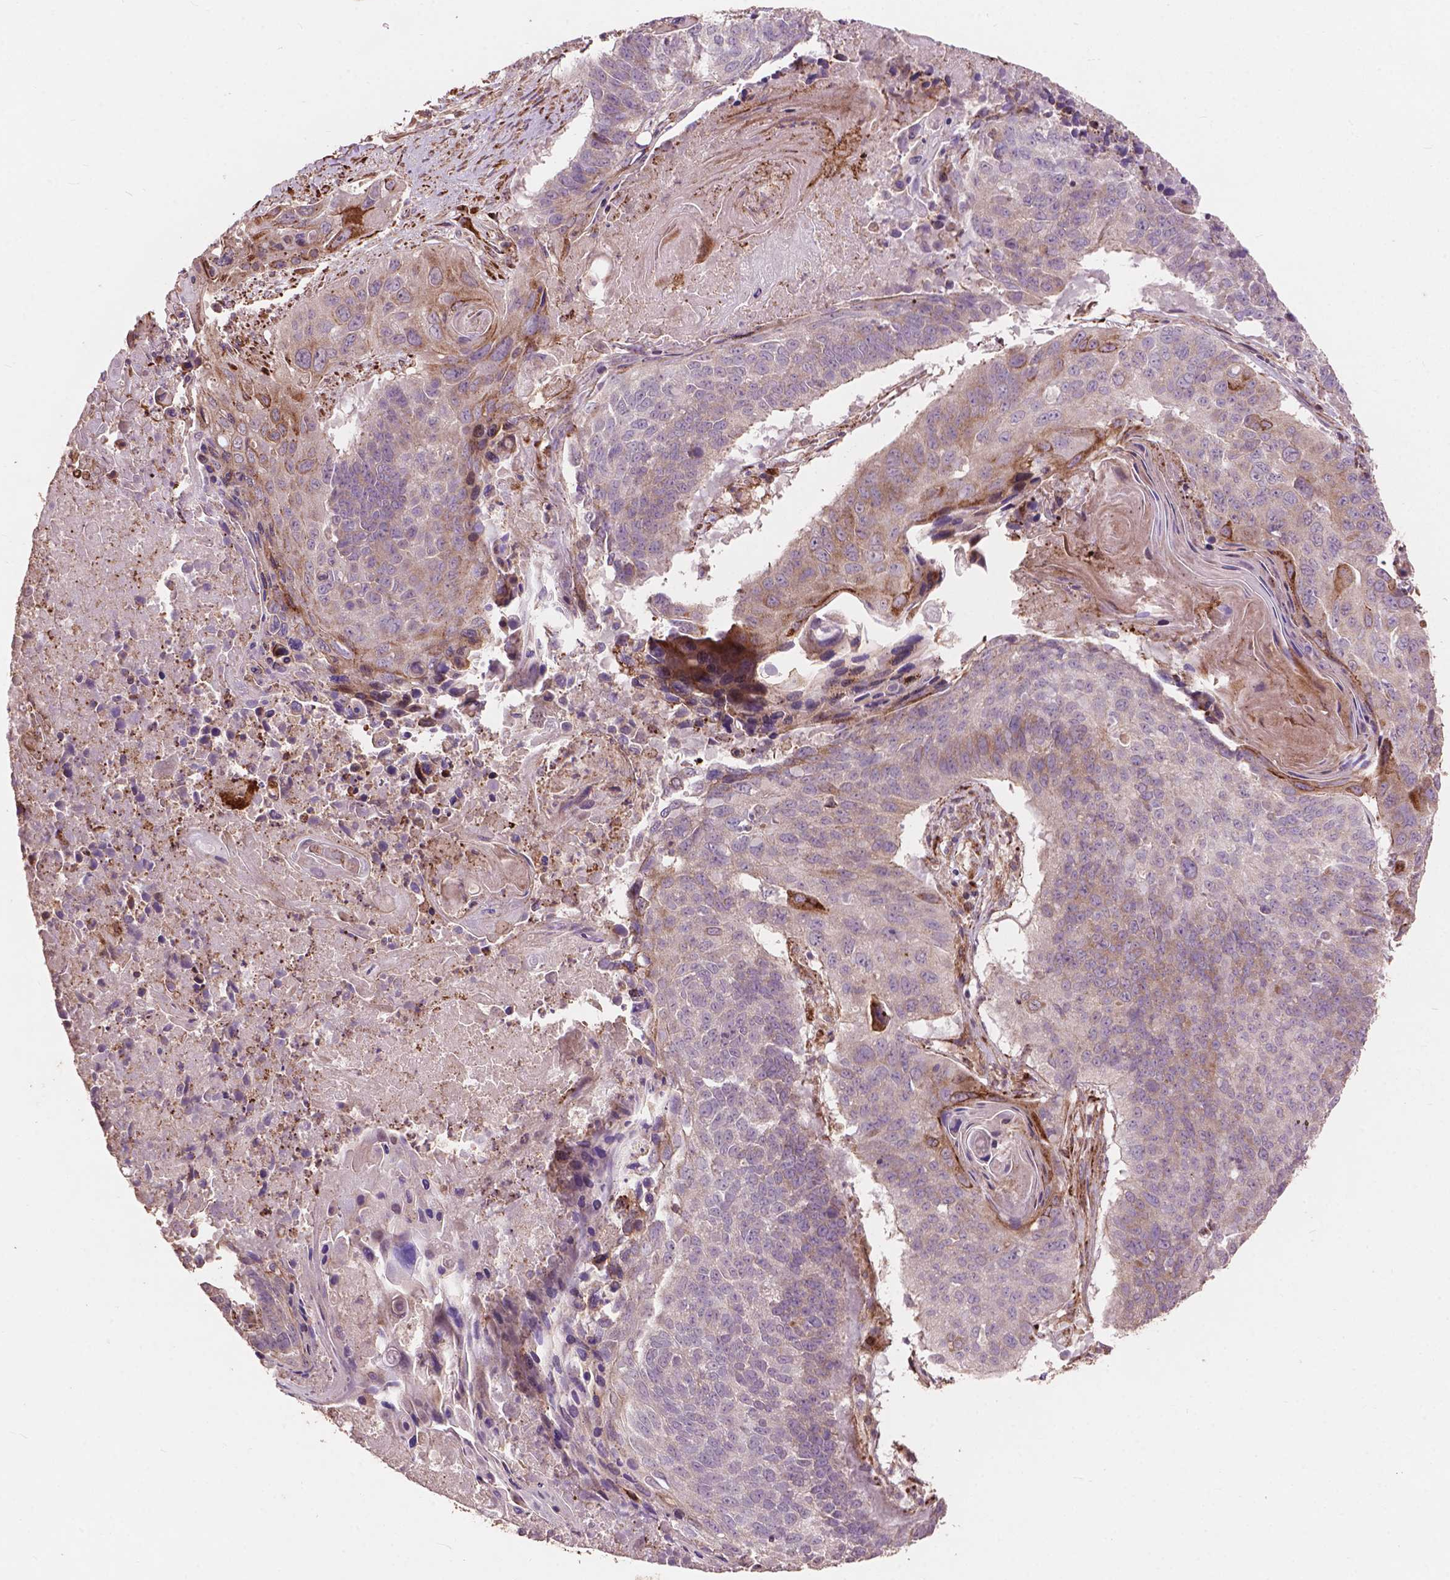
{"staining": {"intensity": "negative", "quantity": "none", "location": "none"}, "tissue": "lung cancer", "cell_type": "Tumor cells", "image_type": "cancer", "snomed": [{"axis": "morphology", "description": "Squamous cell carcinoma, NOS"}, {"axis": "topography", "description": "Lung"}], "caption": "A high-resolution image shows immunohistochemistry (IHC) staining of squamous cell carcinoma (lung), which demonstrates no significant expression in tumor cells.", "gene": "FNIP1", "patient": {"sex": "male", "age": 73}}